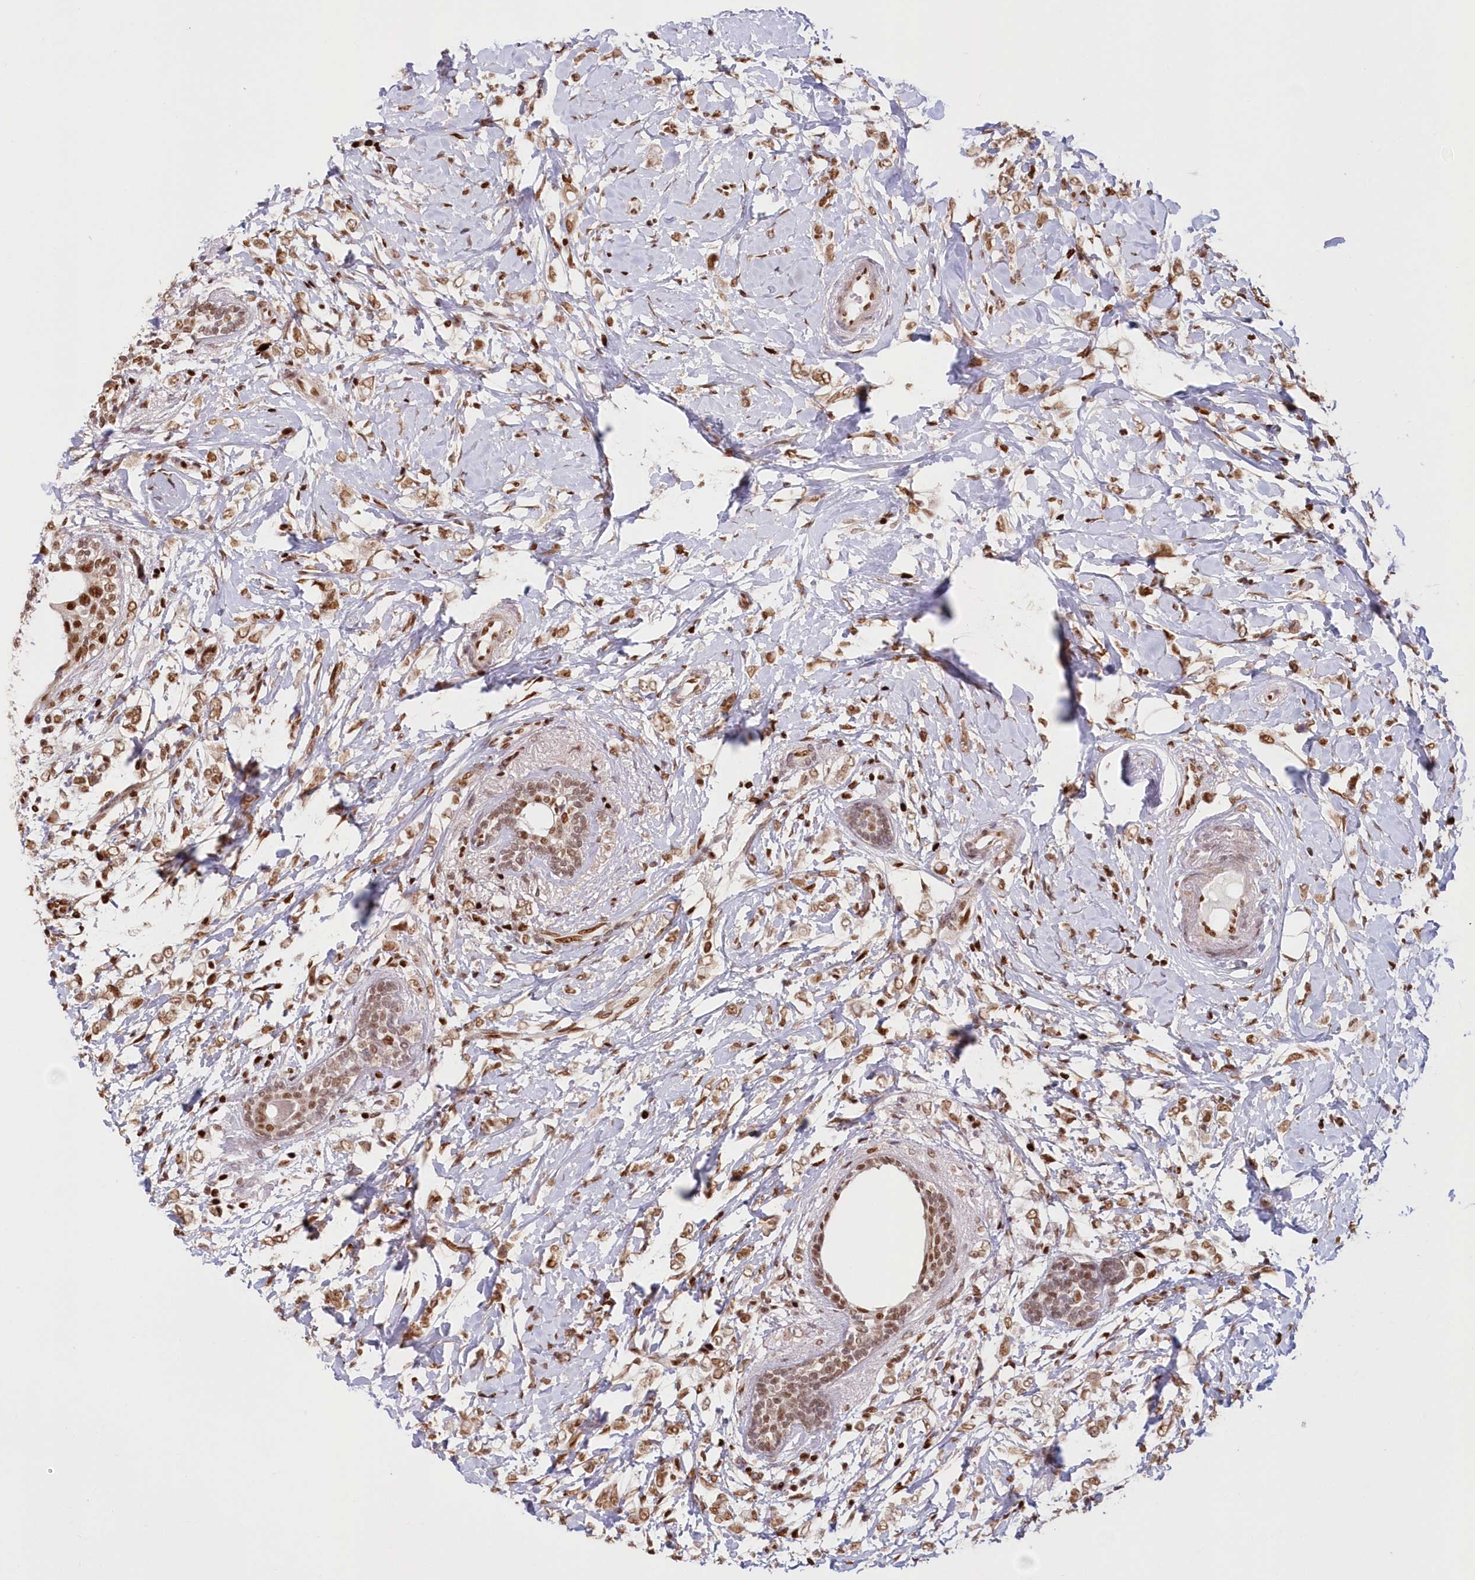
{"staining": {"intensity": "moderate", "quantity": ">75%", "location": "nuclear"}, "tissue": "breast cancer", "cell_type": "Tumor cells", "image_type": "cancer", "snomed": [{"axis": "morphology", "description": "Normal tissue, NOS"}, {"axis": "morphology", "description": "Lobular carcinoma"}, {"axis": "topography", "description": "Breast"}], "caption": "Brown immunohistochemical staining in breast cancer (lobular carcinoma) reveals moderate nuclear positivity in about >75% of tumor cells. (Stains: DAB in brown, nuclei in blue, Microscopy: brightfield microscopy at high magnification).", "gene": "POLR2B", "patient": {"sex": "female", "age": 47}}